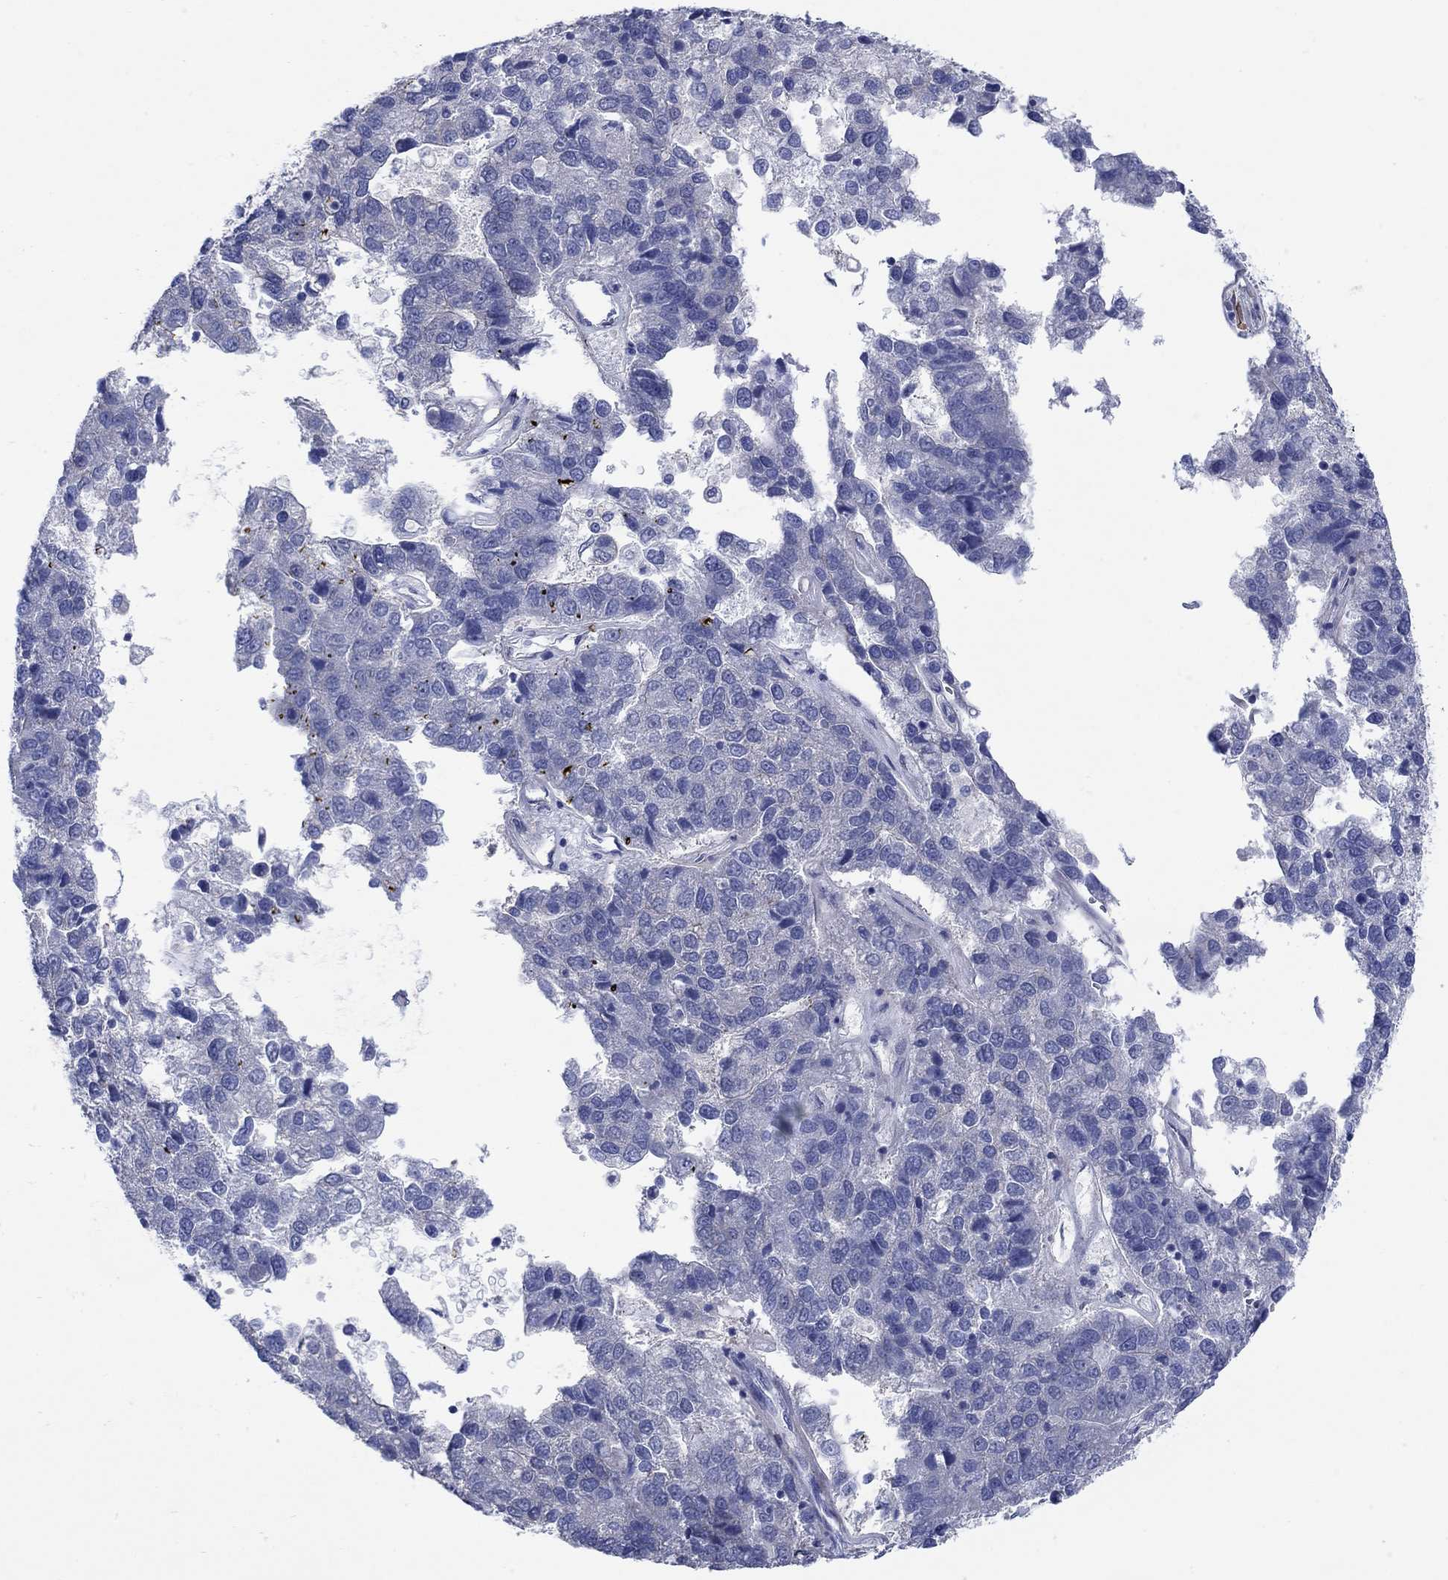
{"staining": {"intensity": "negative", "quantity": "none", "location": "none"}, "tissue": "pancreatic cancer", "cell_type": "Tumor cells", "image_type": "cancer", "snomed": [{"axis": "morphology", "description": "Adenocarcinoma, NOS"}, {"axis": "topography", "description": "Pancreas"}], "caption": "This photomicrograph is of adenocarcinoma (pancreatic) stained with immunohistochemistry (IHC) to label a protein in brown with the nuclei are counter-stained blue. There is no expression in tumor cells.", "gene": "SCN7A", "patient": {"sex": "female", "age": 61}}